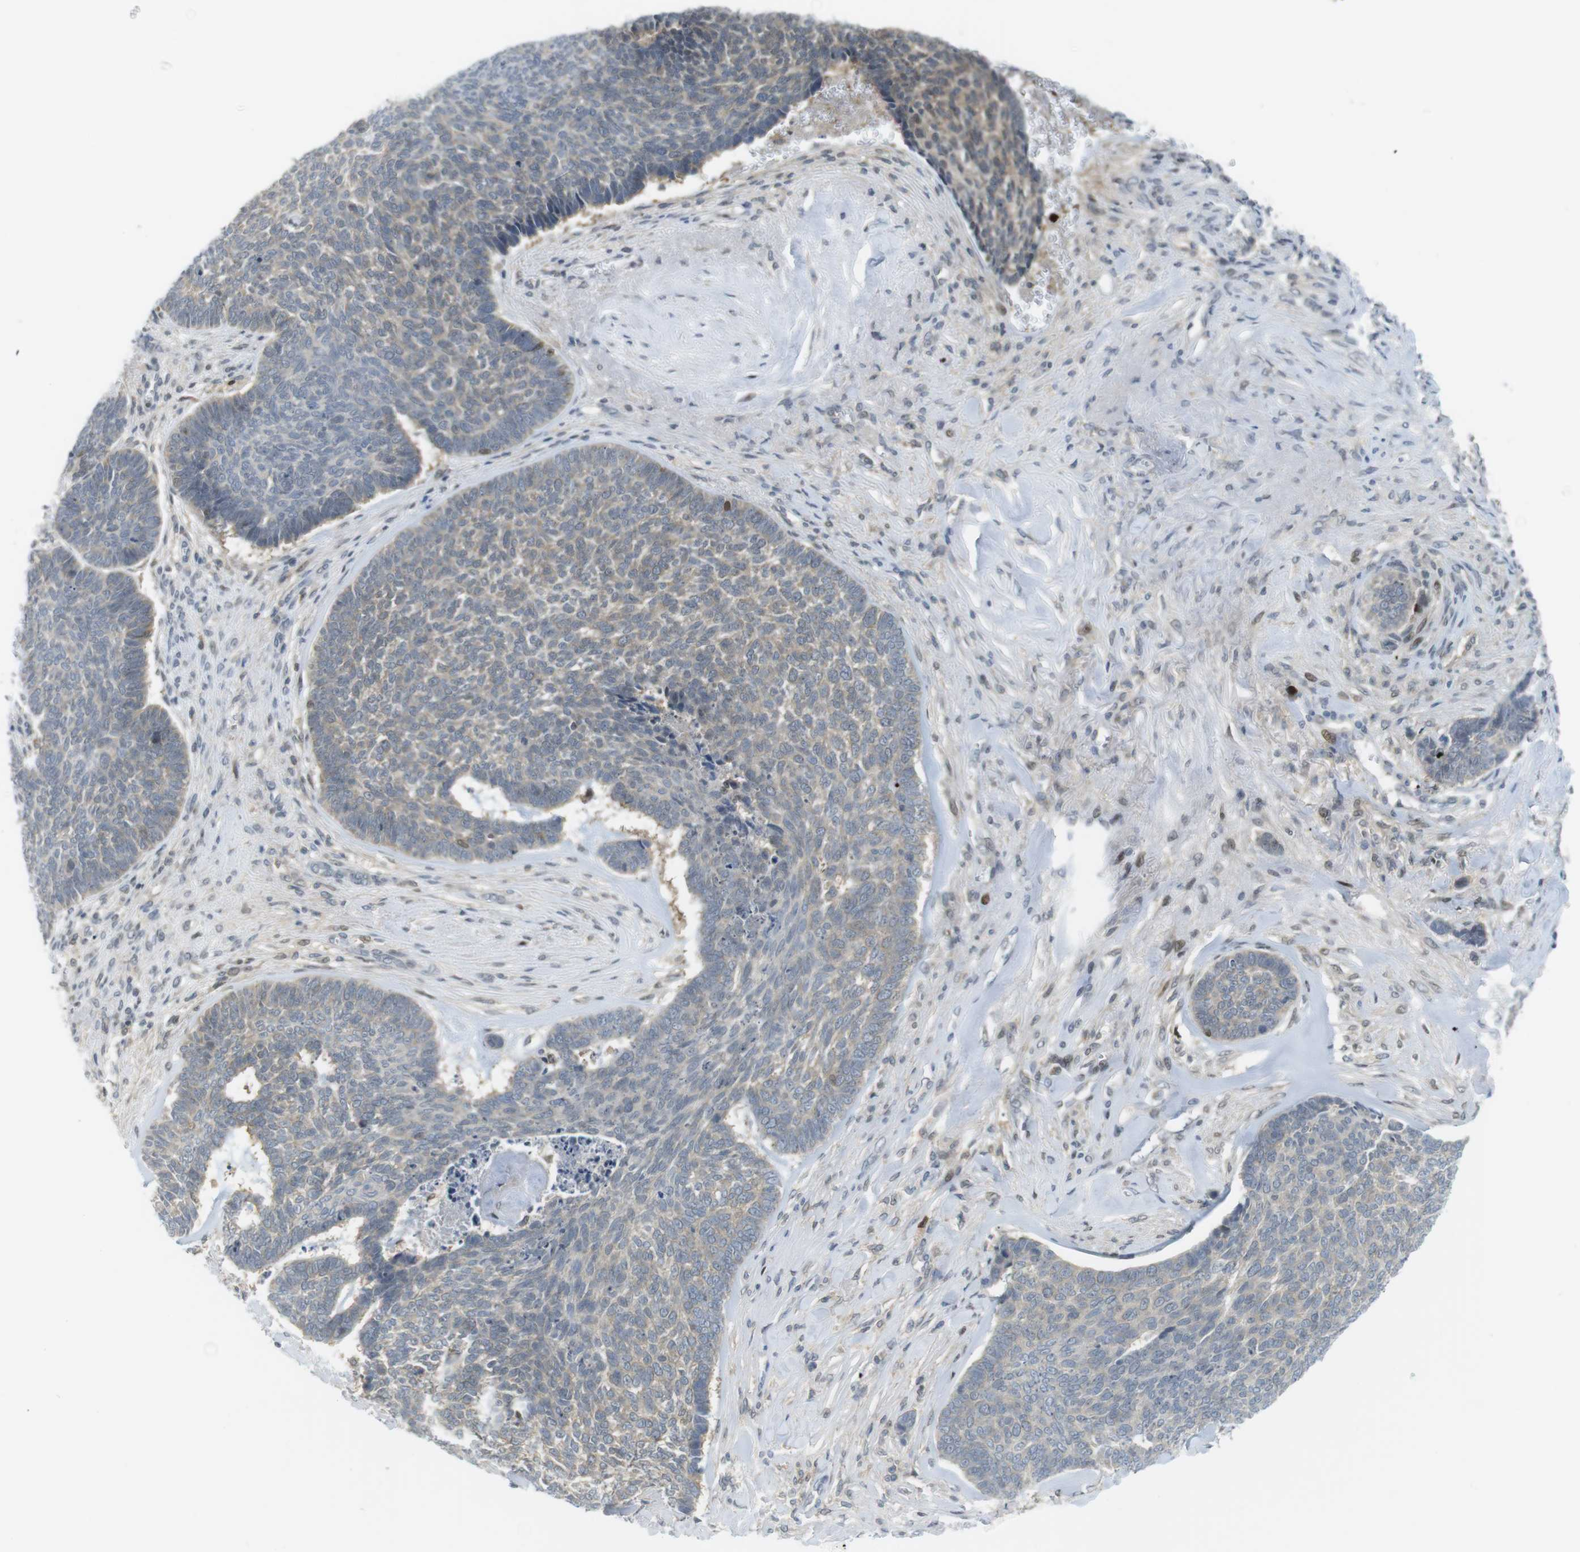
{"staining": {"intensity": "weak", "quantity": "25%-75%", "location": "cytoplasmic/membranous"}, "tissue": "skin cancer", "cell_type": "Tumor cells", "image_type": "cancer", "snomed": [{"axis": "morphology", "description": "Basal cell carcinoma"}, {"axis": "topography", "description": "Skin"}], "caption": "Skin cancer stained for a protein displays weak cytoplasmic/membranous positivity in tumor cells.", "gene": "RCC1", "patient": {"sex": "male", "age": 84}}